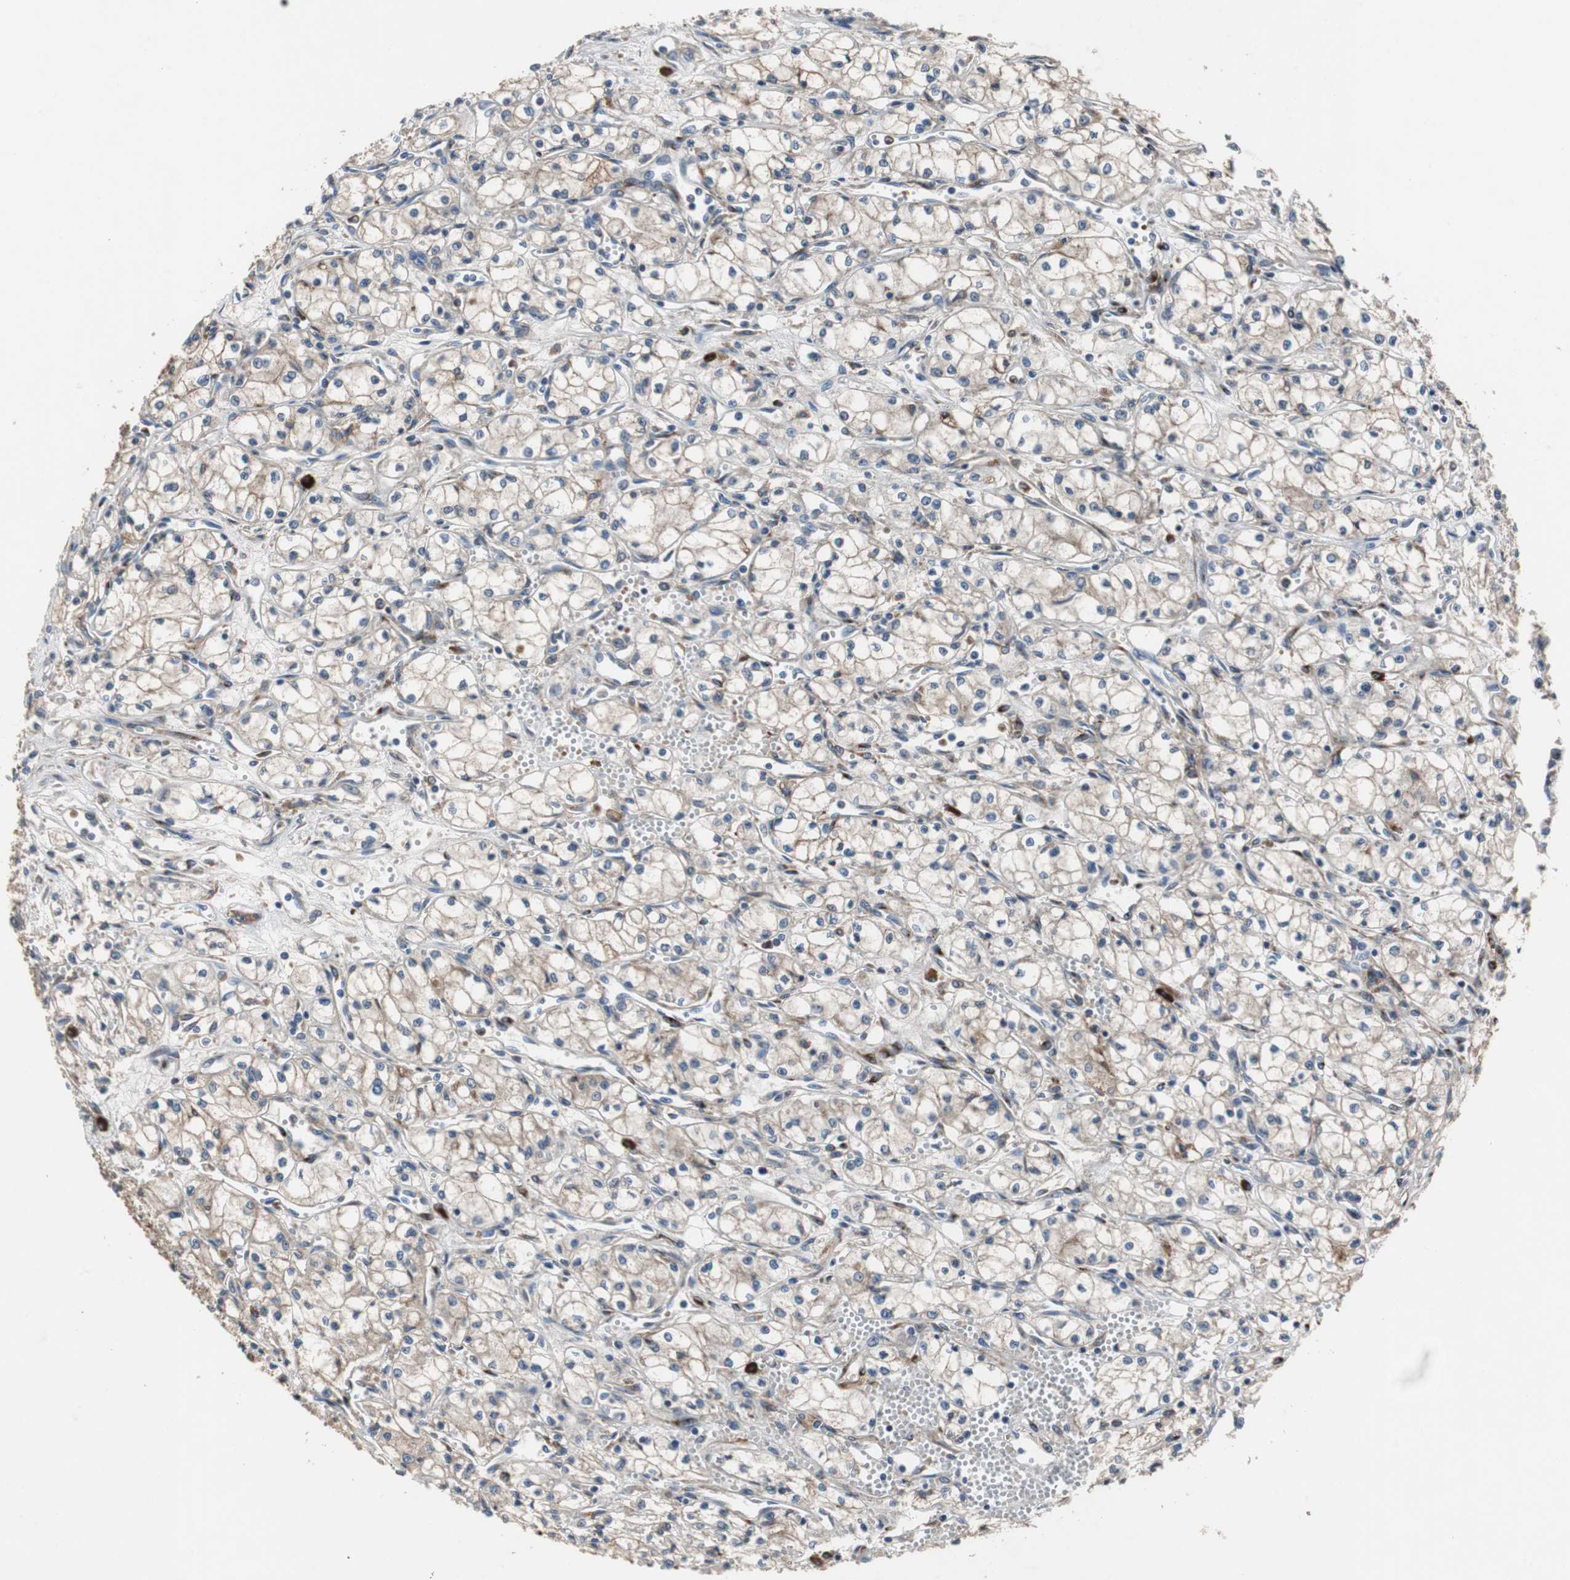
{"staining": {"intensity": "weak", "quantity": "25%-75%", "location": "cytoplasmic/membranous"}, "tissue": "renal cancer", "cell_type": "Tumor cells", "image_type": "cancer", "snomed": [{"axis": "morphology", "description": "Normal tissue, NOS"}, {"axis": "morphology", "description": "Adenocarcinoma, NOS"}, {"axis": "topography", "description": "Kidney"}], "caption": "Immunohistochemistry (IHC) photomicrograph of renal cancer stained for a protein (brown), which shows low levels of weak cytoplasmic/membranous expression in approximately 25%-75% of tumor cells.", "gene": "SORT1", "patient": {"sex": "male", "age": 59}}